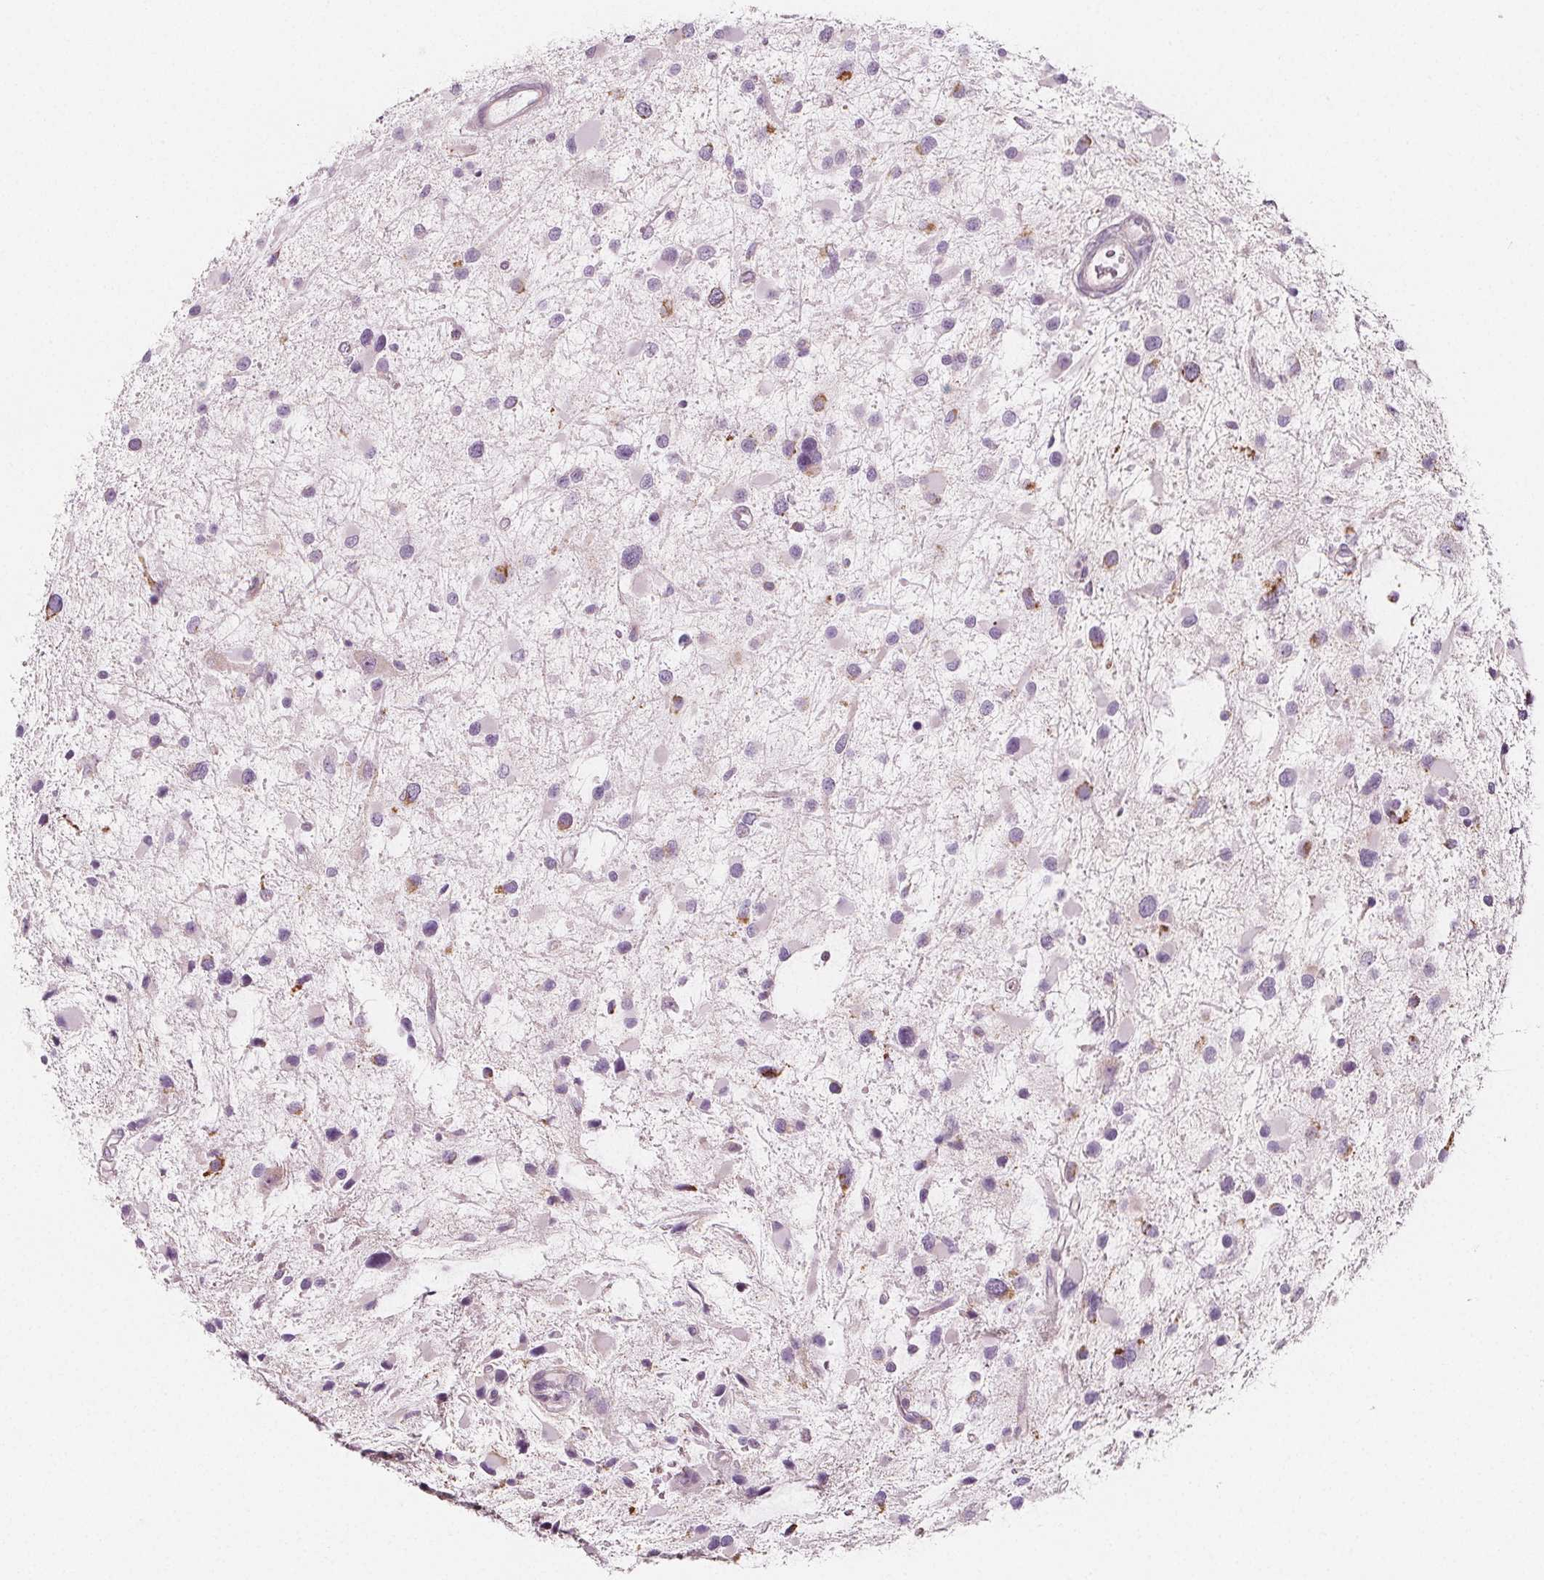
{"staining": {"intensity": "moderate", "quantity": "<25%", "location": "cytoplasmic/membranous"}, "tissue": "glioma", "cell_type": "Tumor cells", "image_type": "cancer", "snomed": [{"axis": "morphology", "description": "Glioma, malignant, Low grade"}, {"axis": "topography", "description": "Brain"}], "caption": "Human malignant glioma (low-grade) stained with a protein marker shows moderate staining in tumor cells.", "gene": "IL17C", "patient": {"sex": "female", "age": 32}}